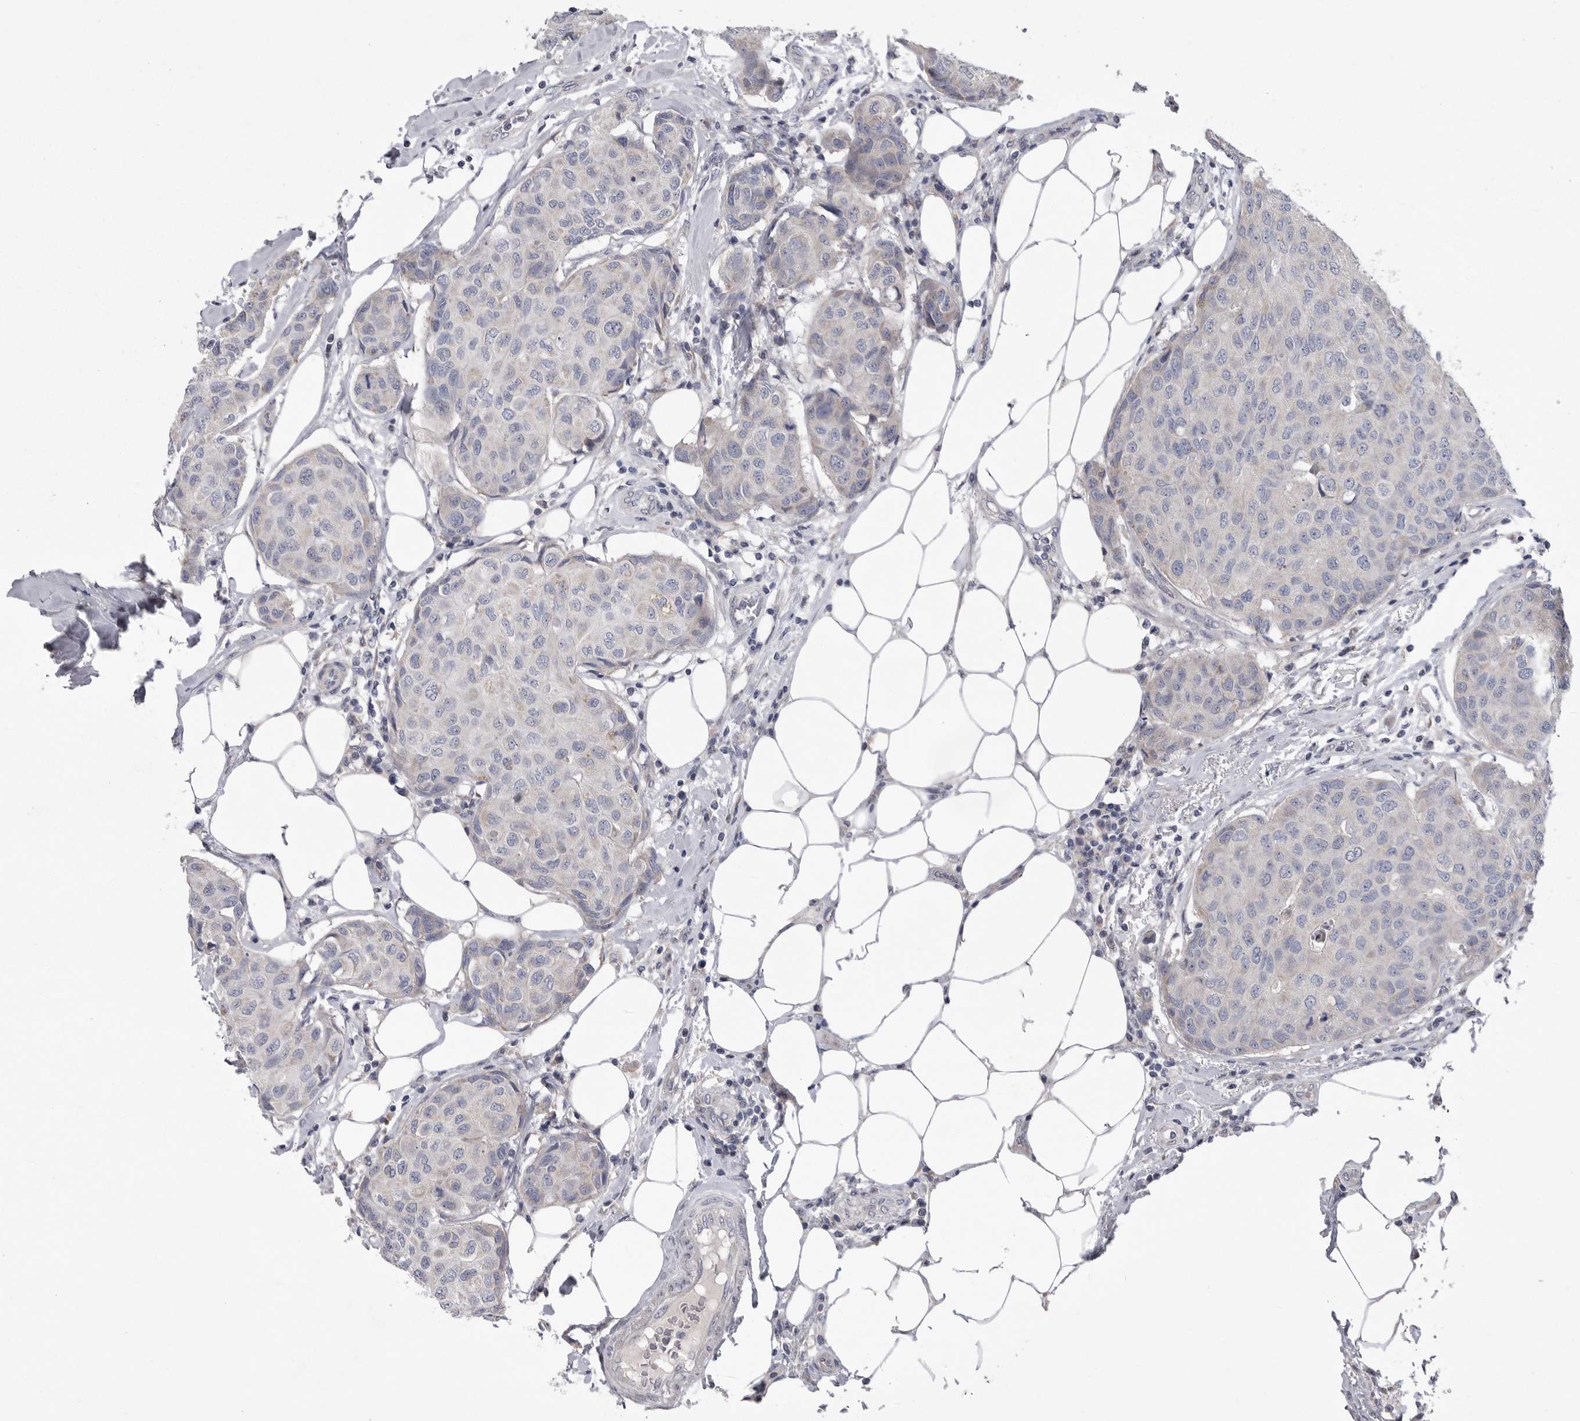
{"staining": {"intensity": "negative", "quantity": "none", "location": "none"}, "tissue": "breast cancer", "cell_type": "Tumor cells", "image_type": "cancer", "snomed": [{"axis": "morphology", "description": "Duct carcinoma"}, {"axis": "topography", "description": "Breast"}], "caption": "Image shows no significant protein staining in tumor cells of infiltrating ductal carcinoma (breast).", "gene": "CRP", "patient": {"sex": "female", "age": 80}}